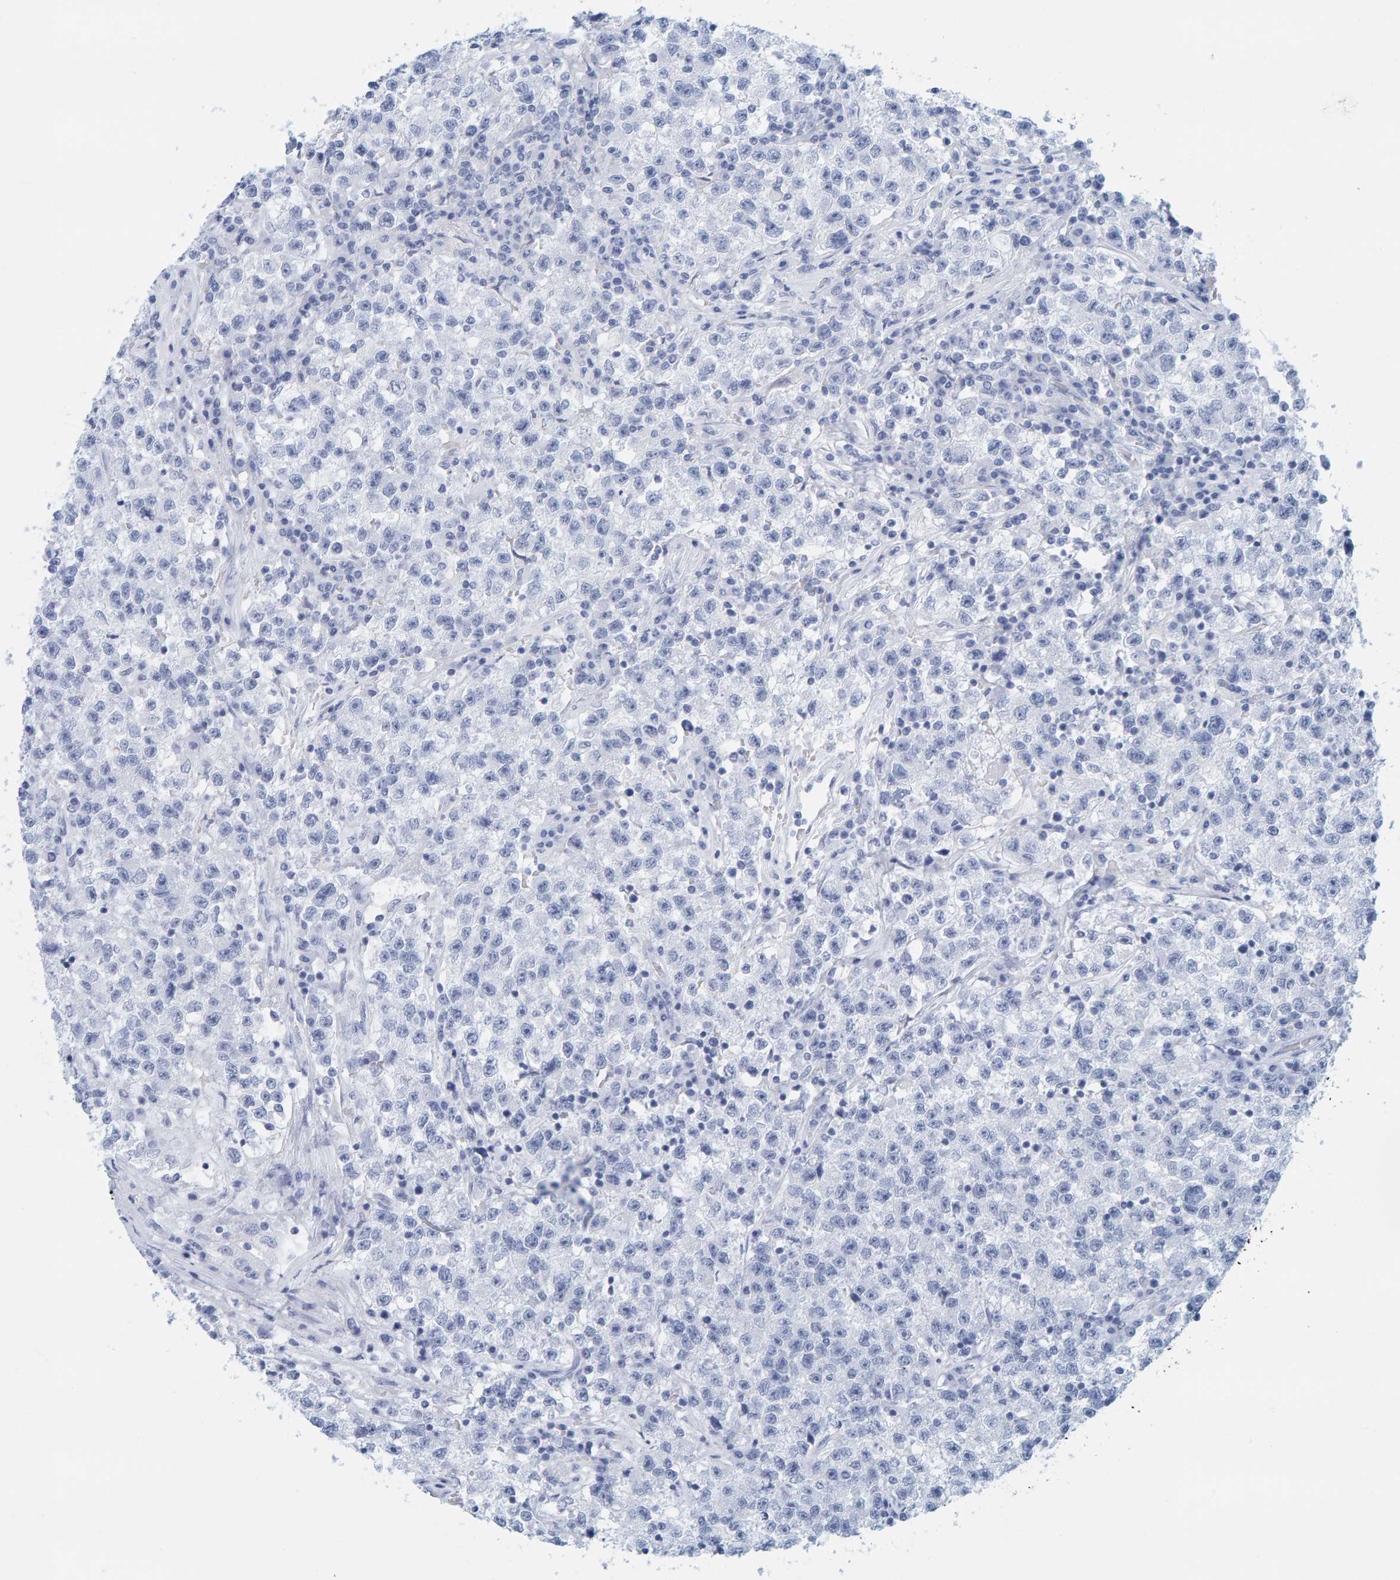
{"staining": {"intensity": "negative", "quantity": "none", "location": "none"}, "tissue": "testis cancer", "cell_type": "Tumor cells", "image_type": "cancer", "snomed": [{"axis": "morphology", "description": "Seminoma, NOS"}, {"axis": "topography", "description": "Testis"}], "caption": "Histopathology image shows no significant protein staining in tumor cells of testis cancer (seminoma). (Stains: DAB immunohistochemistry with hematoxylin counter stain, Microscopy: brightfield microscopy at high magnification).", "gene": "SFTPC", "patient": {"sex": "male", "age": 22}}